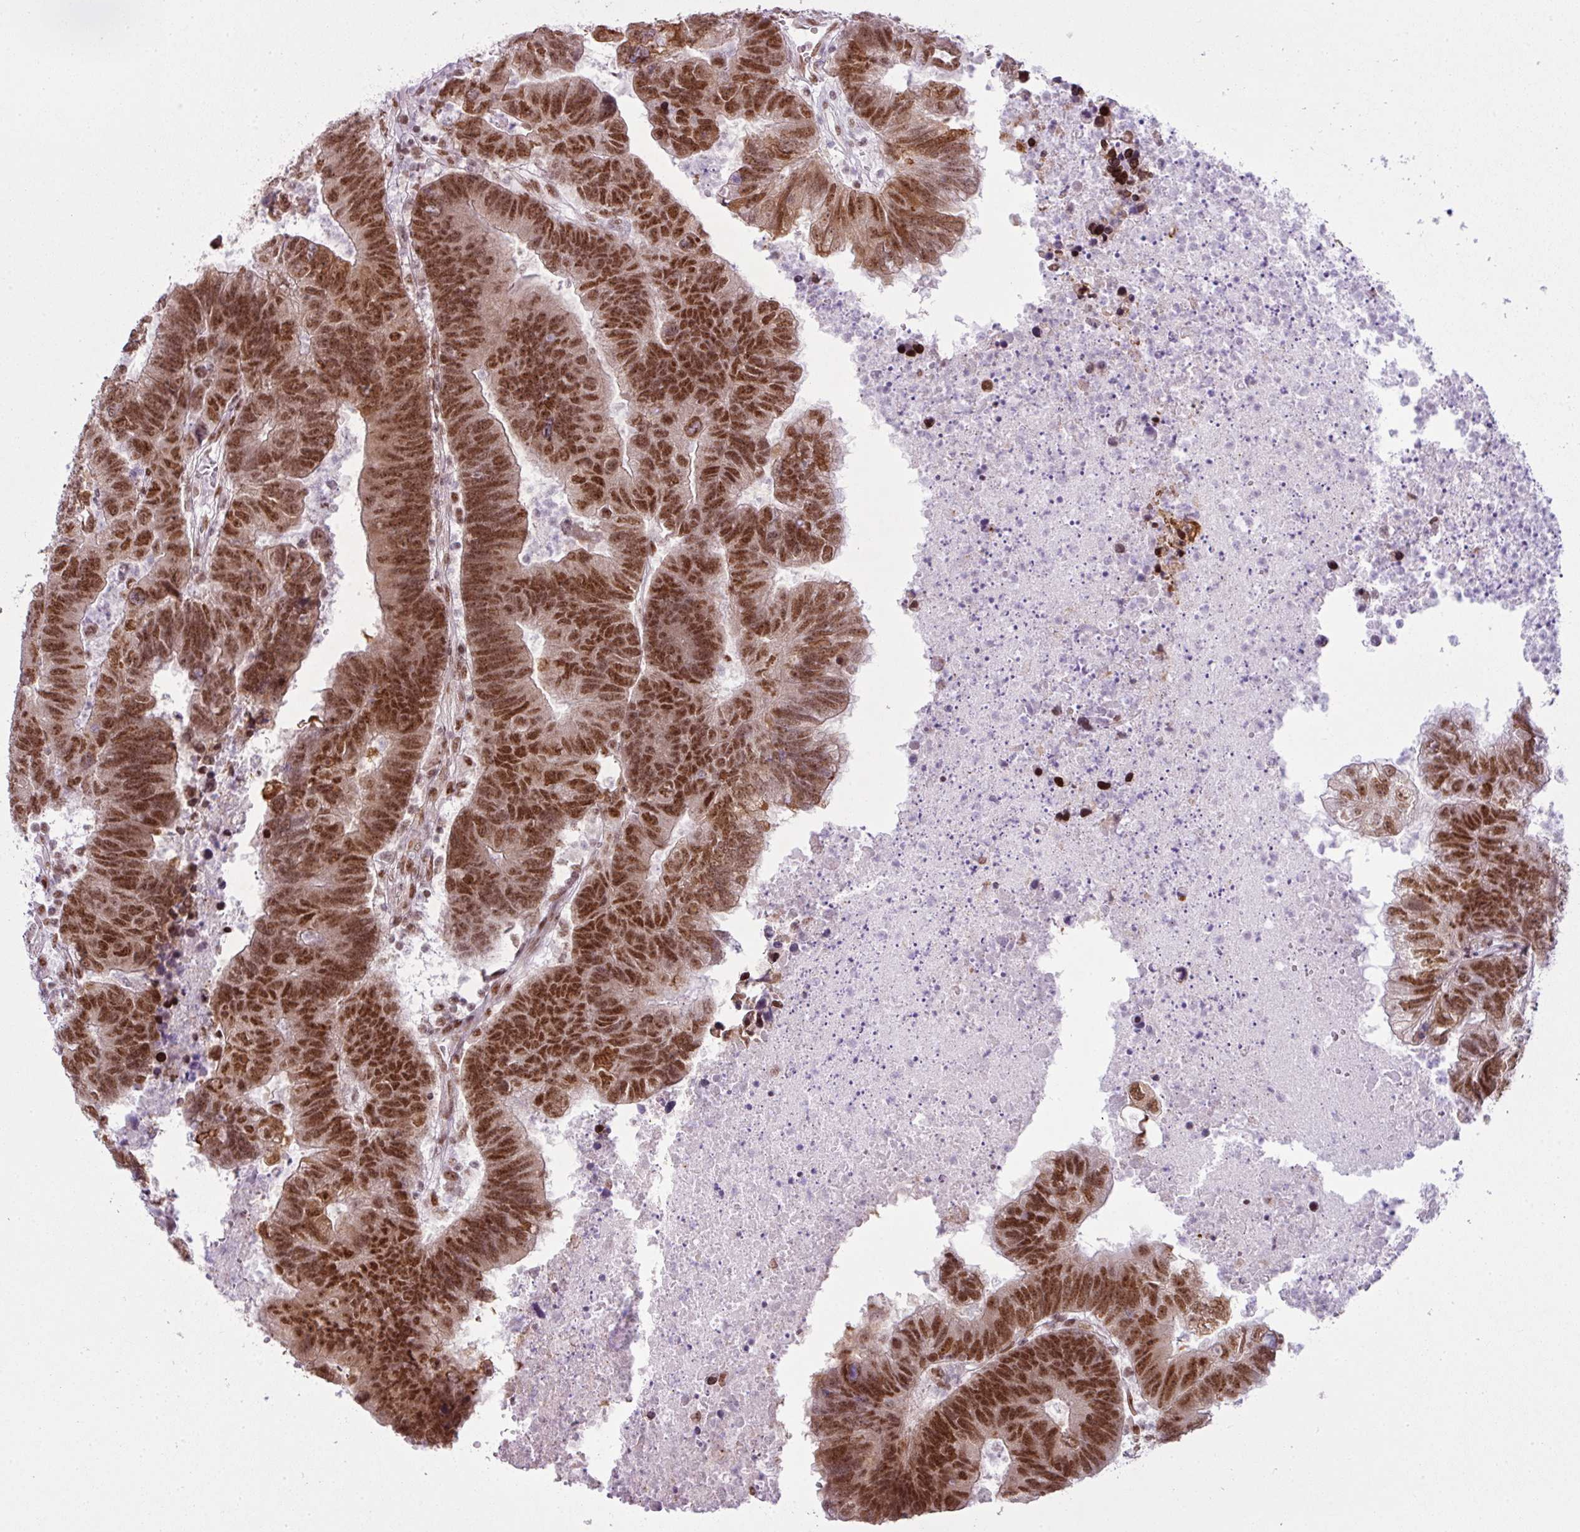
{"staining": {"intensity": "strong", "quantity": ">75%", "location": "nuclear"}, "tissue": "colorectal cancer", "cell_type": "Tumor cells", "image_type": "cancer", "snomed": [{"axis": "morphology", "description": "Adenocarcinoma, NOS"}, {"axis": "topography", "description": "Colon"}], "caption": "Immunohistochemical staining of human colorectal cancer displays high levels of strong nuclear positivity in about >75% of tumor cells.", "gene": "ARL6IP4", "patient": {"sex": "female", "age": 48}}